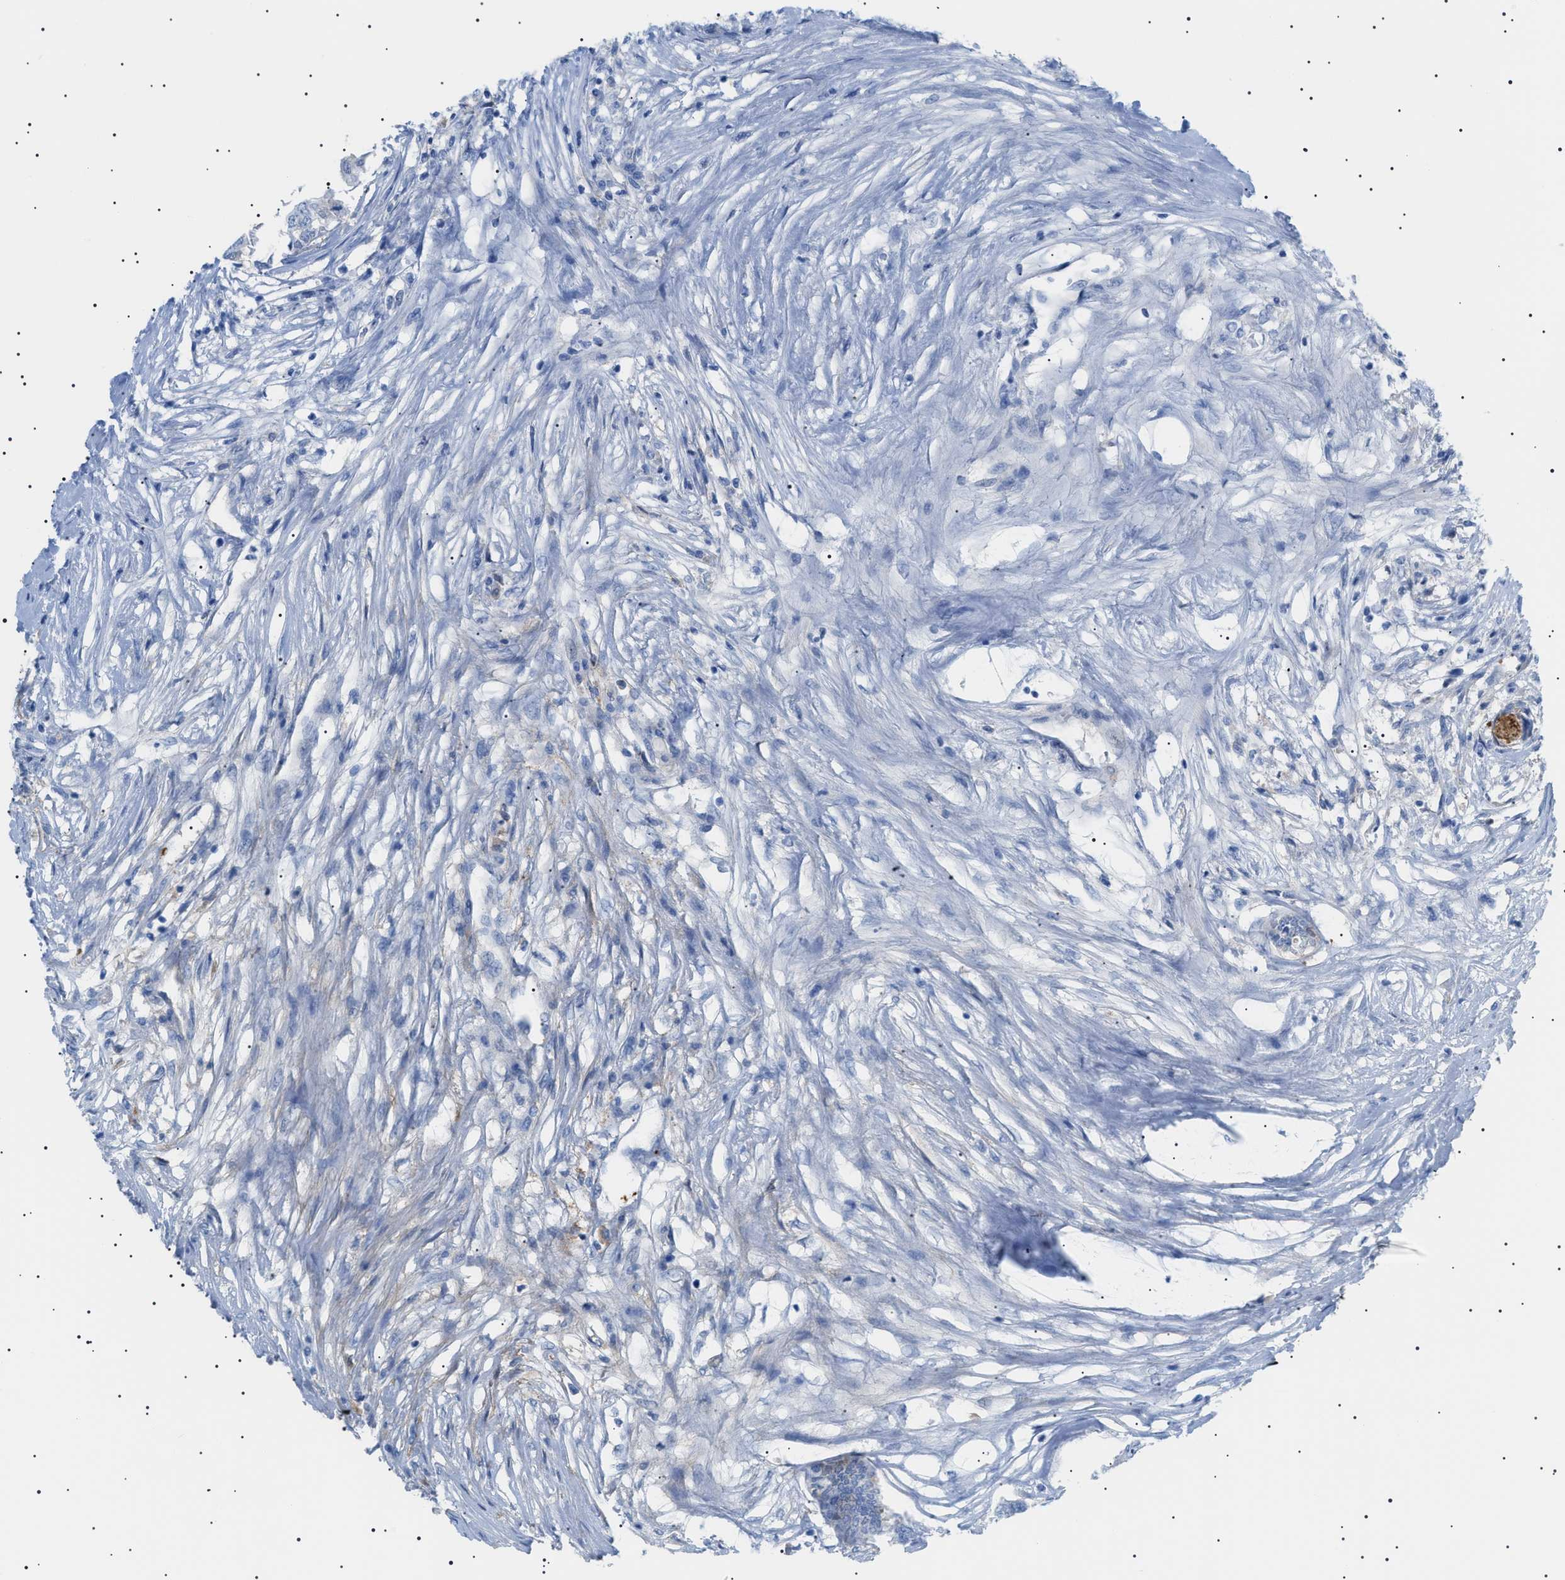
{"staining": {"intensity": "weak", "quantity": "<25%", "location": "cytoplasmic/membranous"}, "tissue": "colorectal cancer", "cell_type": "Tumor cells", "image_type": "cancer", "snomed": [{"axis": "morphology", "description": "Adenocarcinoma, NOS"}, {"axis": "topography", "description": "Rectum"}], "caption": "Protein analysis of colorectal cancer (adenocarcinoma) reveals no significant positivity in tumor cells.", "gene": "LPA", "patient": {"sex": "male", "age": 63}}